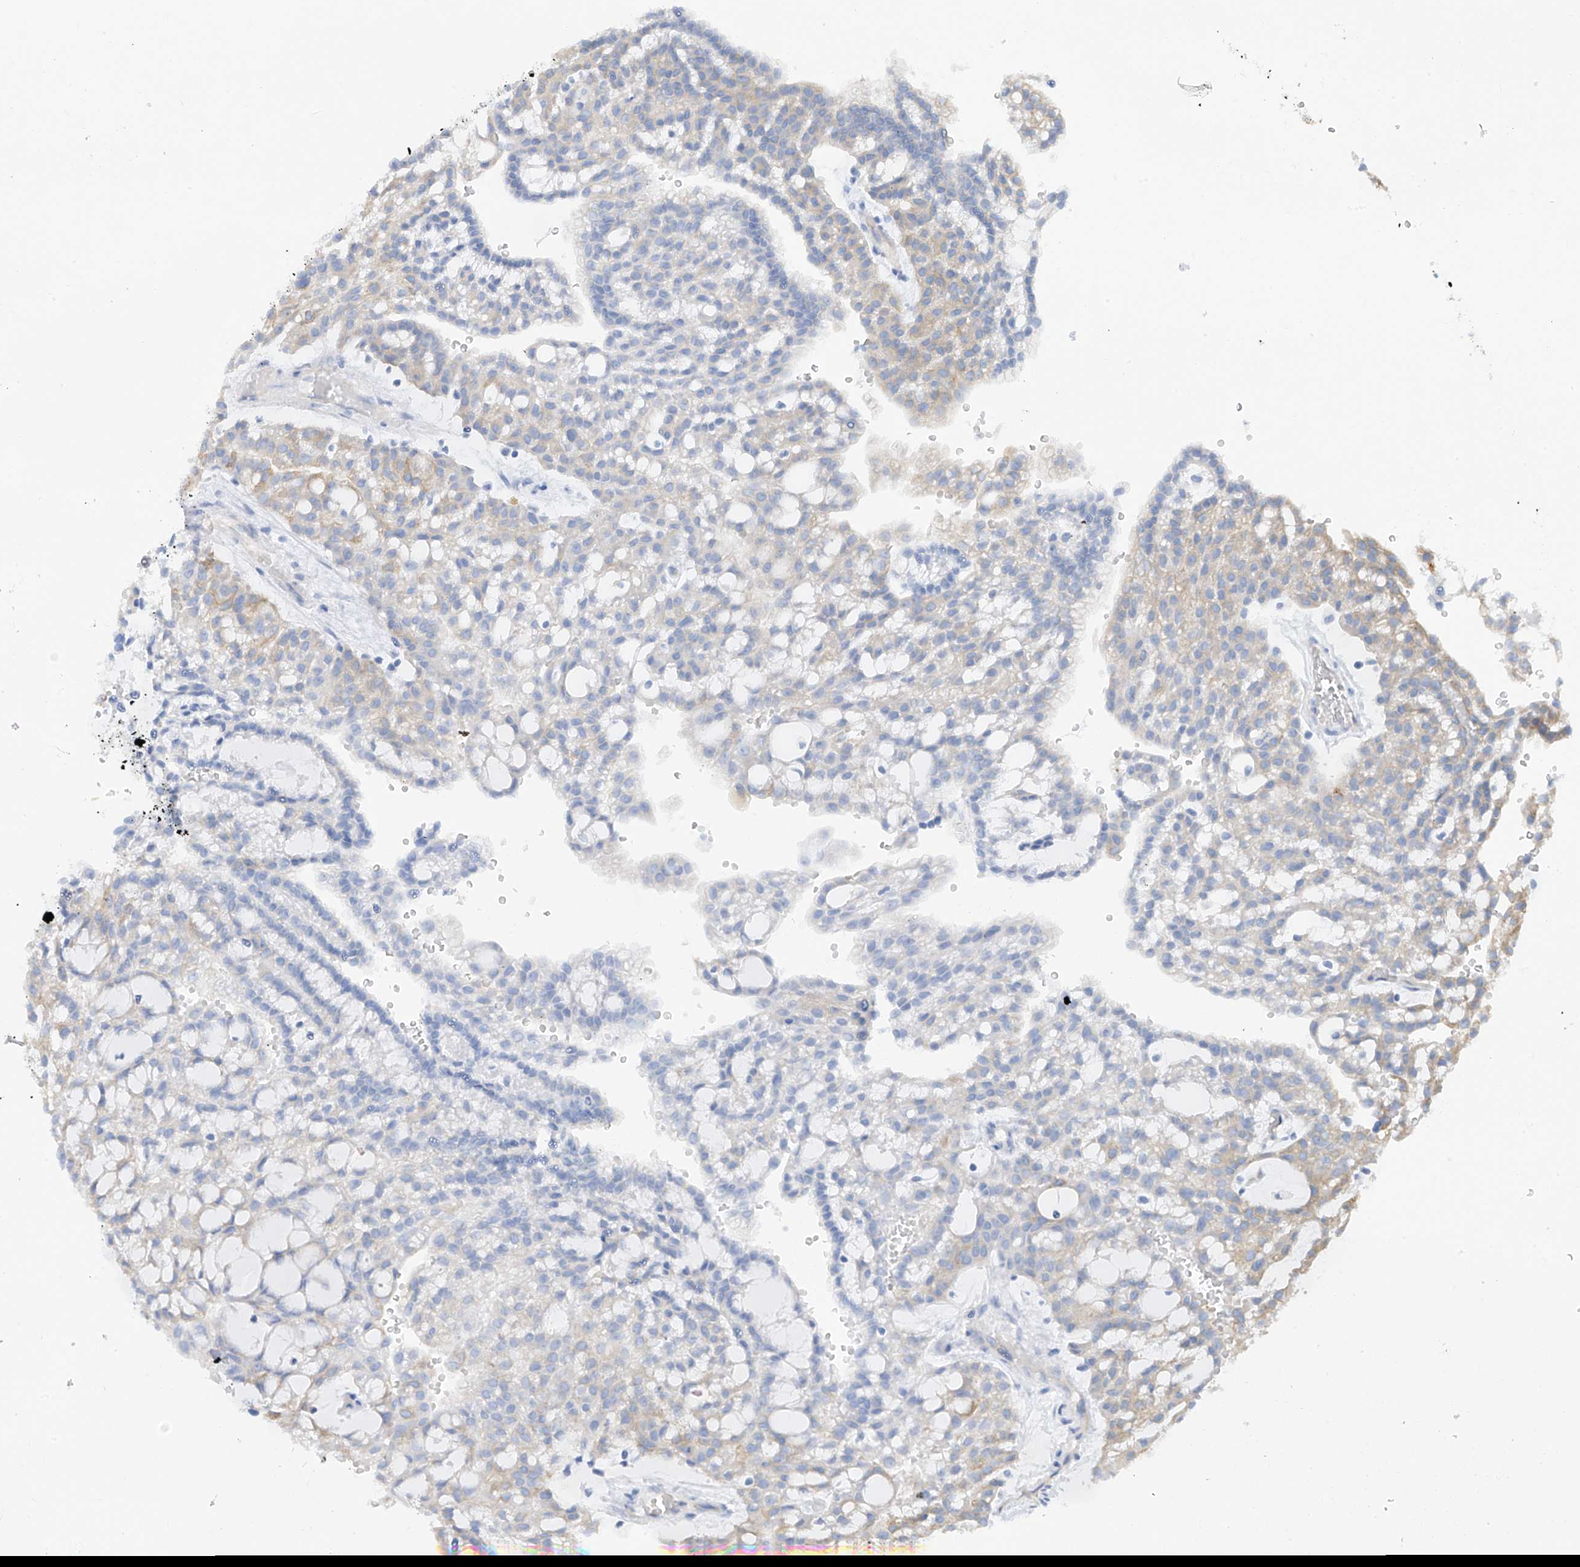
{"staining": {"intensity": "weak", "quantity": "<25%", "location": "cytoplasmic/membranous"}, "tissue": "renal cancer", "cell_type": "Tumor cells", "image_type": "cancer", "snomed": [{"axis": "morphology", "description": "Adenocarcinoma, NOS"}, {"axis": "topography", "description": "Kidney"}], "caption": "This is an immunohistochemistry photomicrograph of adenocarcinoma (renal). There is no staining in tumor cells.", "gene": "PIK3C2B", "patient": {"sex": "male", "age": 63}}